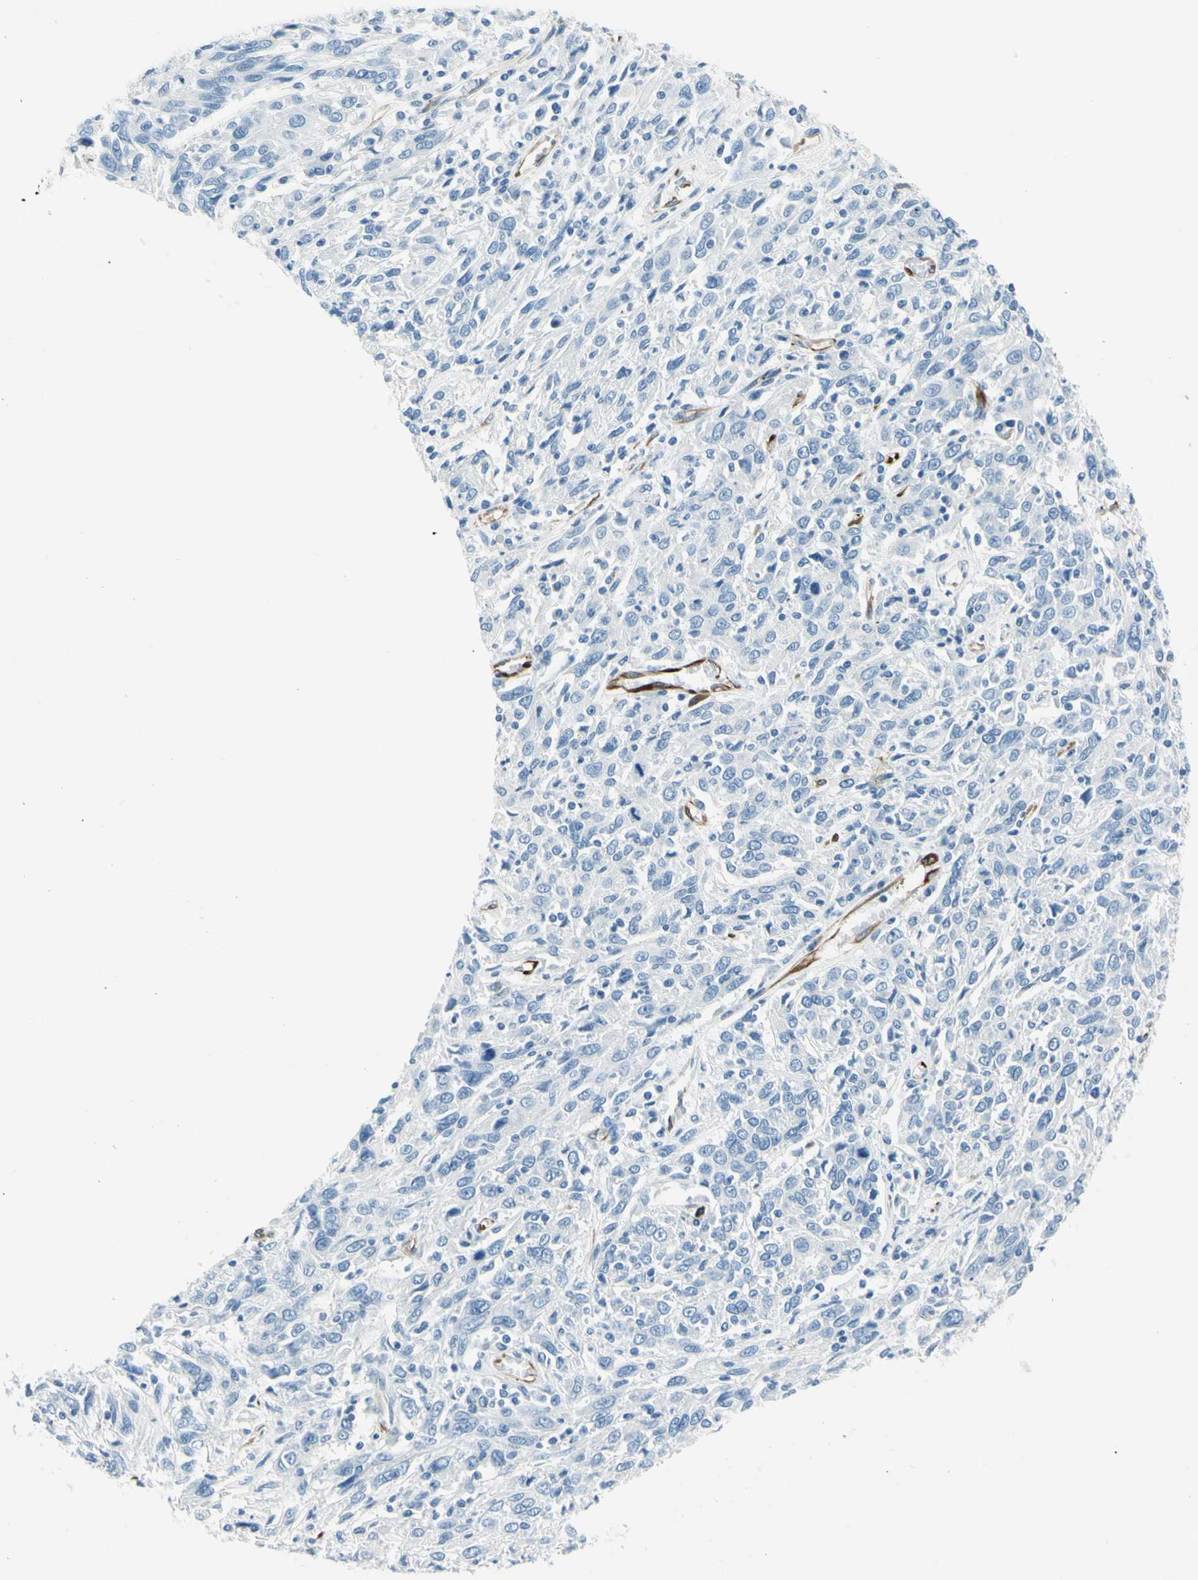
{"staining": {"intensity": "negative", "quantity": "none", "location": "none"}, "tissue": "cervical cancer", "cell_type": "Tumor cells", "image_type": "cancer", "snomed": [{"axis": "morphology", "description": "Squamous cell carcinoma, NOS"}, {"axis": "topography", "description": "Cervix"}], "caption": "Tumor cells show no significant expression in squamous cell carcinoma (cervical).", "gene": "PTH2R", "patient": {"sex": "female", "age": 46}}